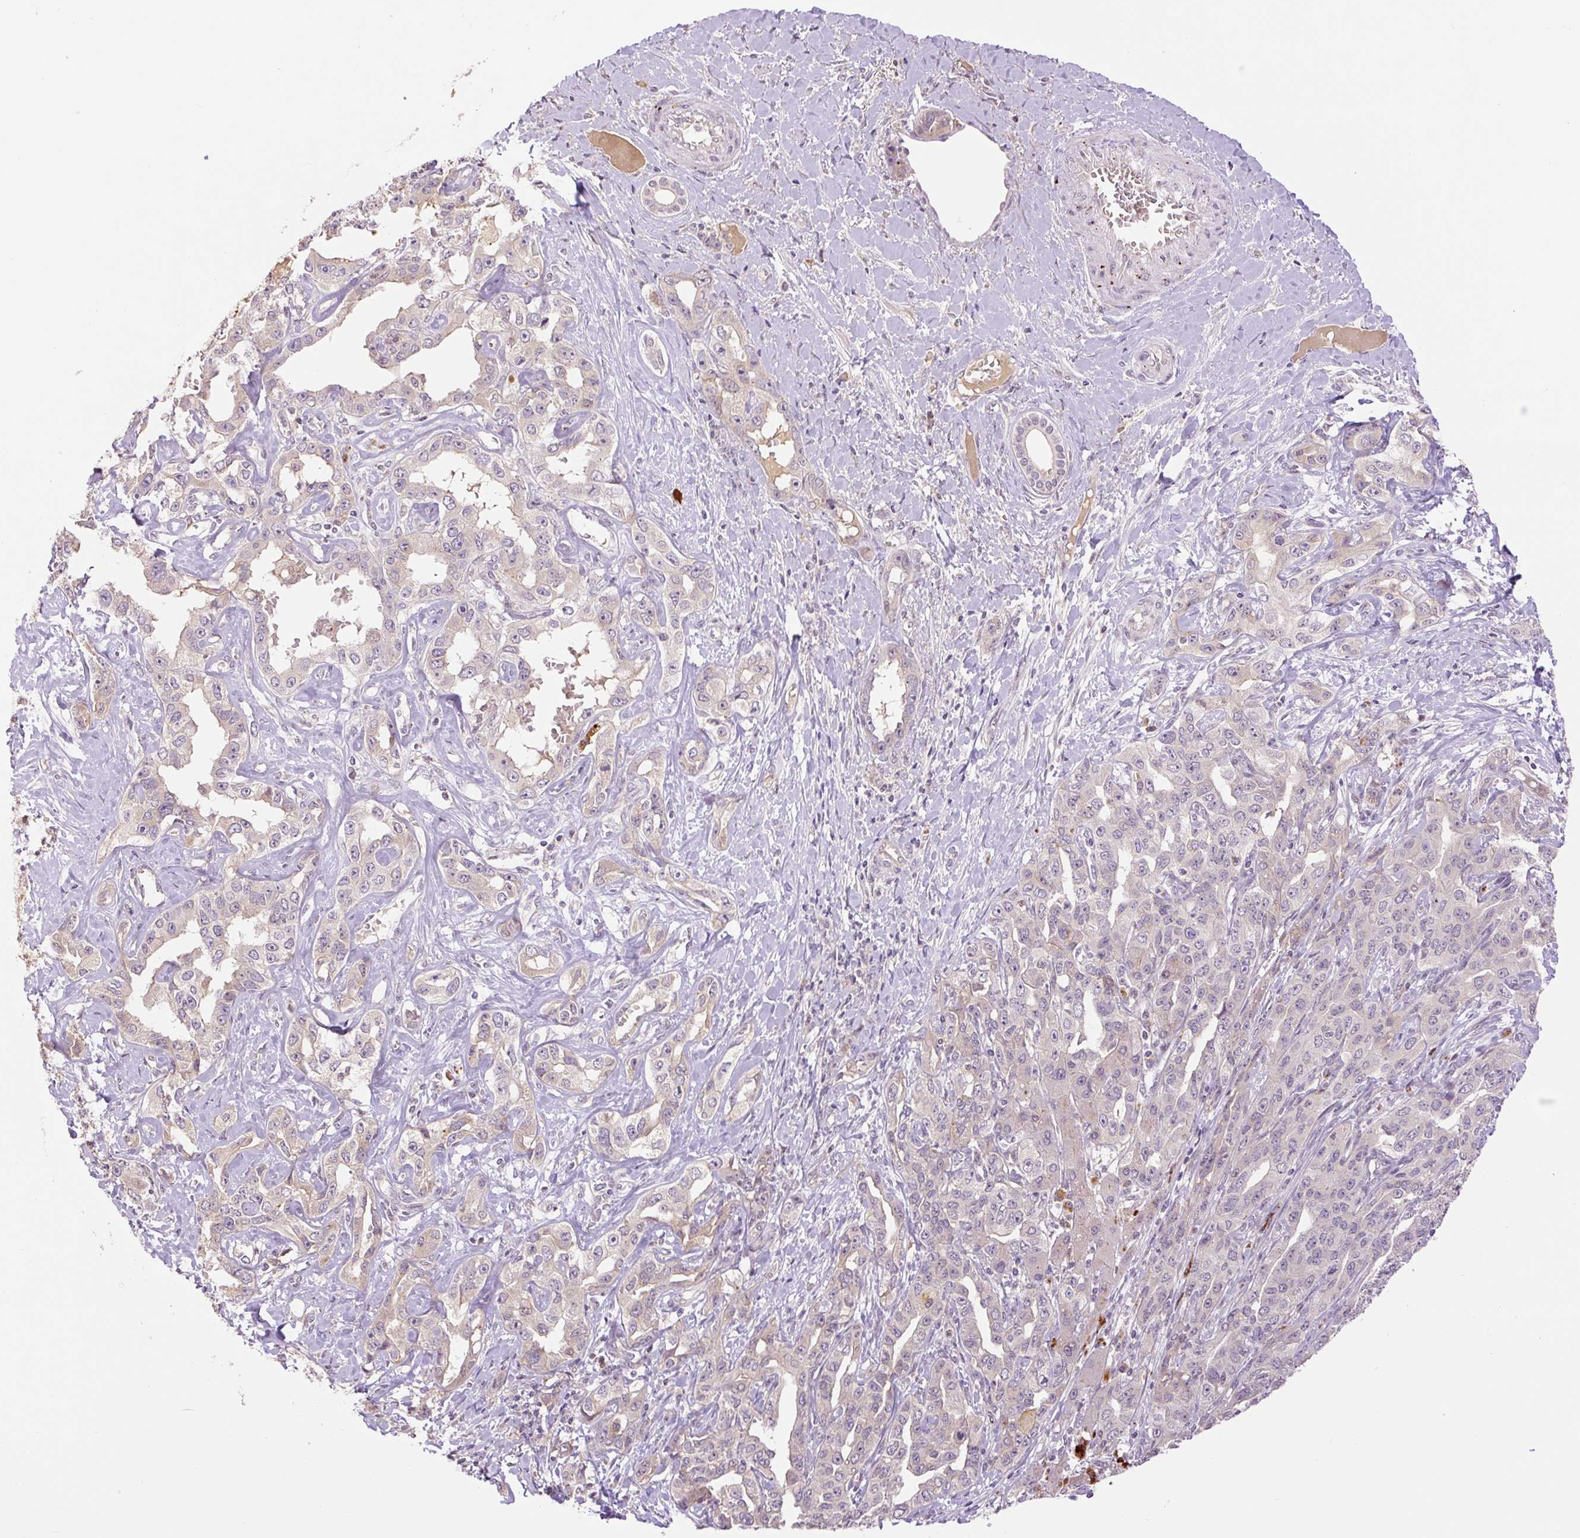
{"staining": {"intensity": "weak", "quantity": "<25%", "location": "cytoplasmic/membranous"}, "tissue": "liver cancer", "cell_type": "Tumor cells", "image_type": "cancer", "snomed": [{"axis": "morphology", "description": "Cholangiocarcinoma"}, {"axis": "topography", "description": "Liver"}], "caption": "This micrograph is of liver cancer stained with IHC to label a protein in brown with the nuclei are counter-stained blue. There is no expression in tumor cells. Brightfield microscopy of IHC stained with DAB (brown) and hematoxylin (blue), captured at high magnification.", "gene": "HABP4", "patient": {"sex": "male", "age": 59}}